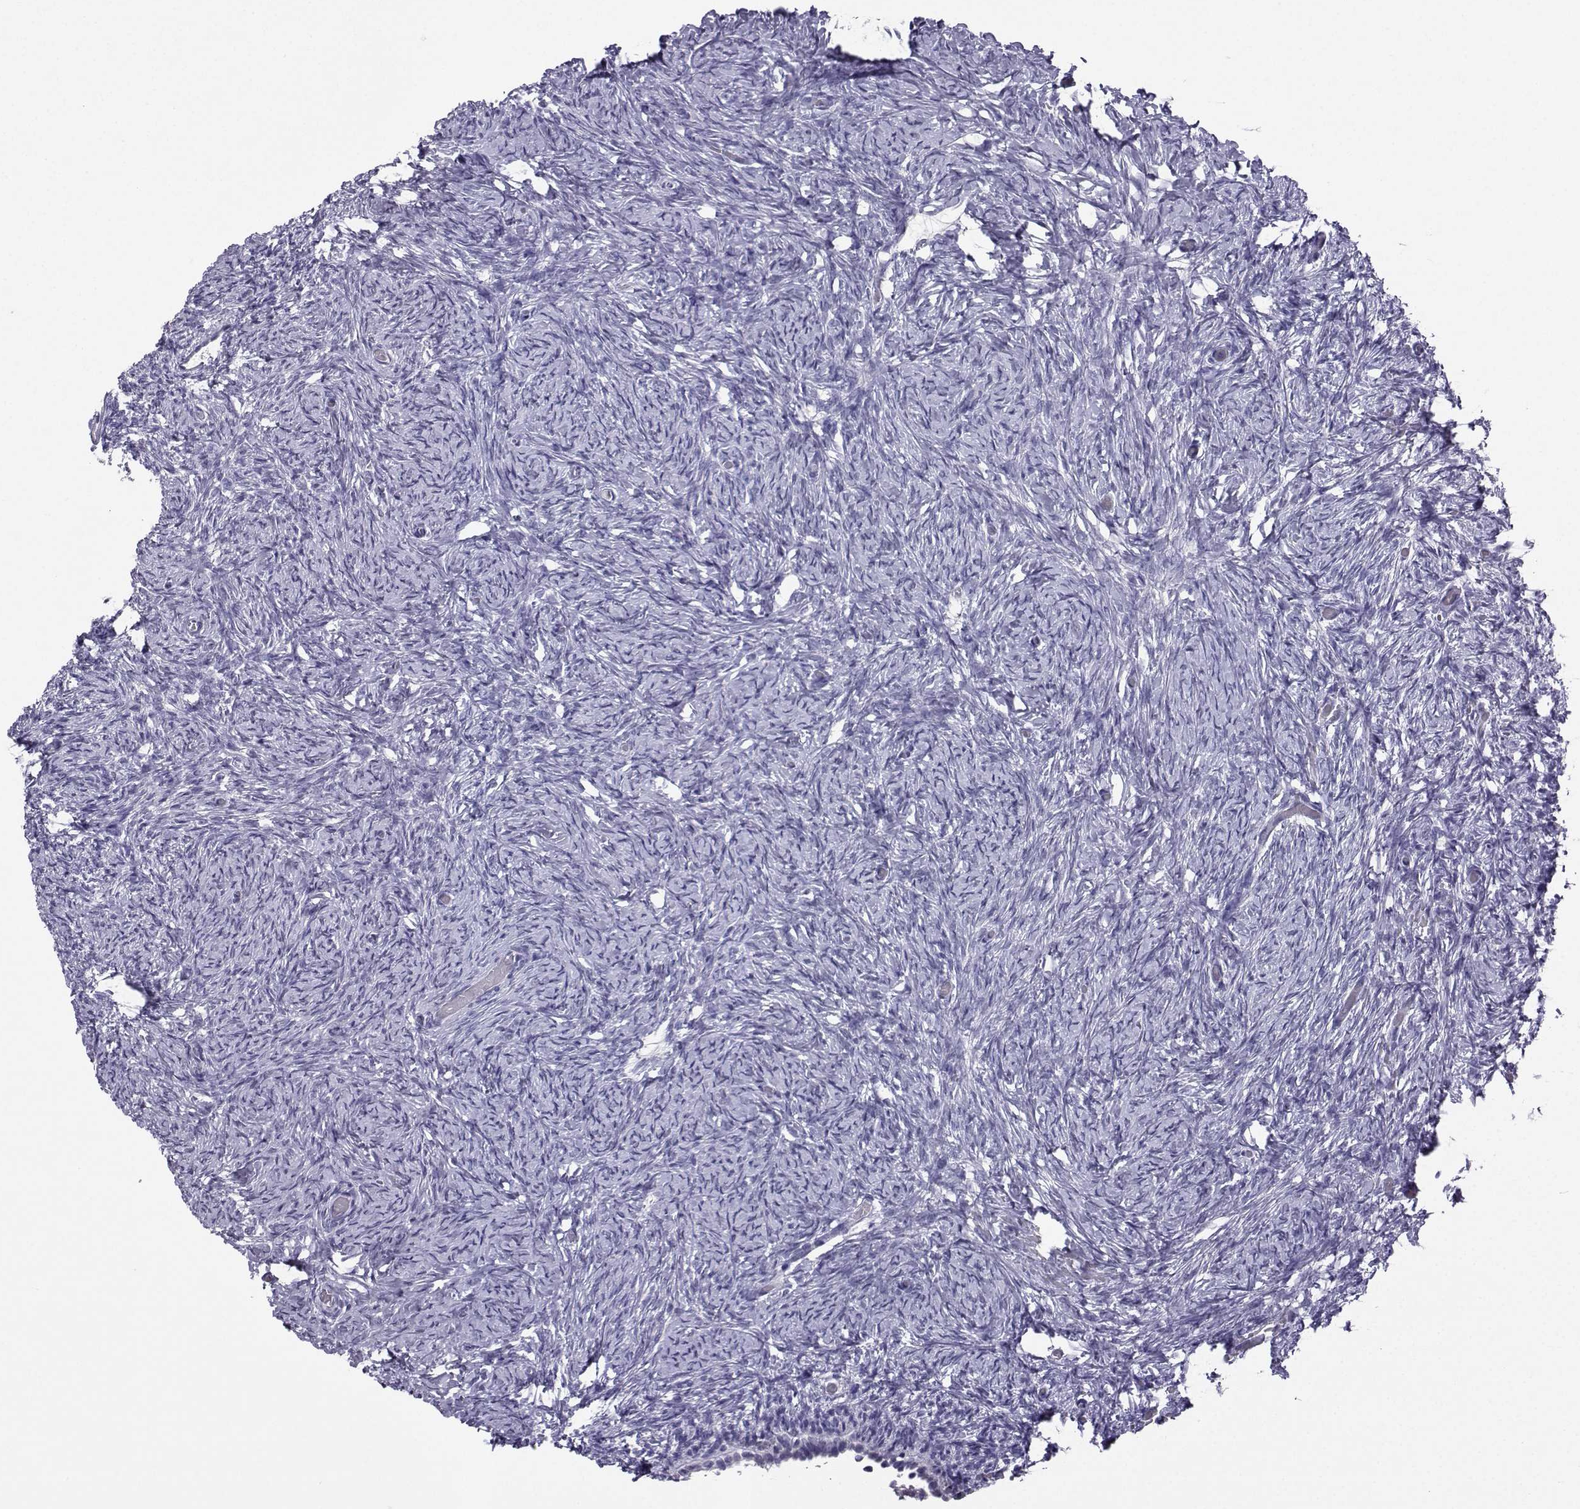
{"staining": {"intensity": "negative", "quantity": "none", "location": "none"}, "tissue": "ovary", "cell_type": "Follicle cells", "image_type": "normal", "snomed": [{"axis": "morphology", "description": "Normal tissue, NOS"}, {"axis": "topography", "description": "Ovary"}], "caption": "An immunohistochemistry (IHC) micrograph of benign ovary is shown. There is no staining in follicle cells of ovary.", "gene": "TBR1", "patient": {"sex": "female", "age": 39}}